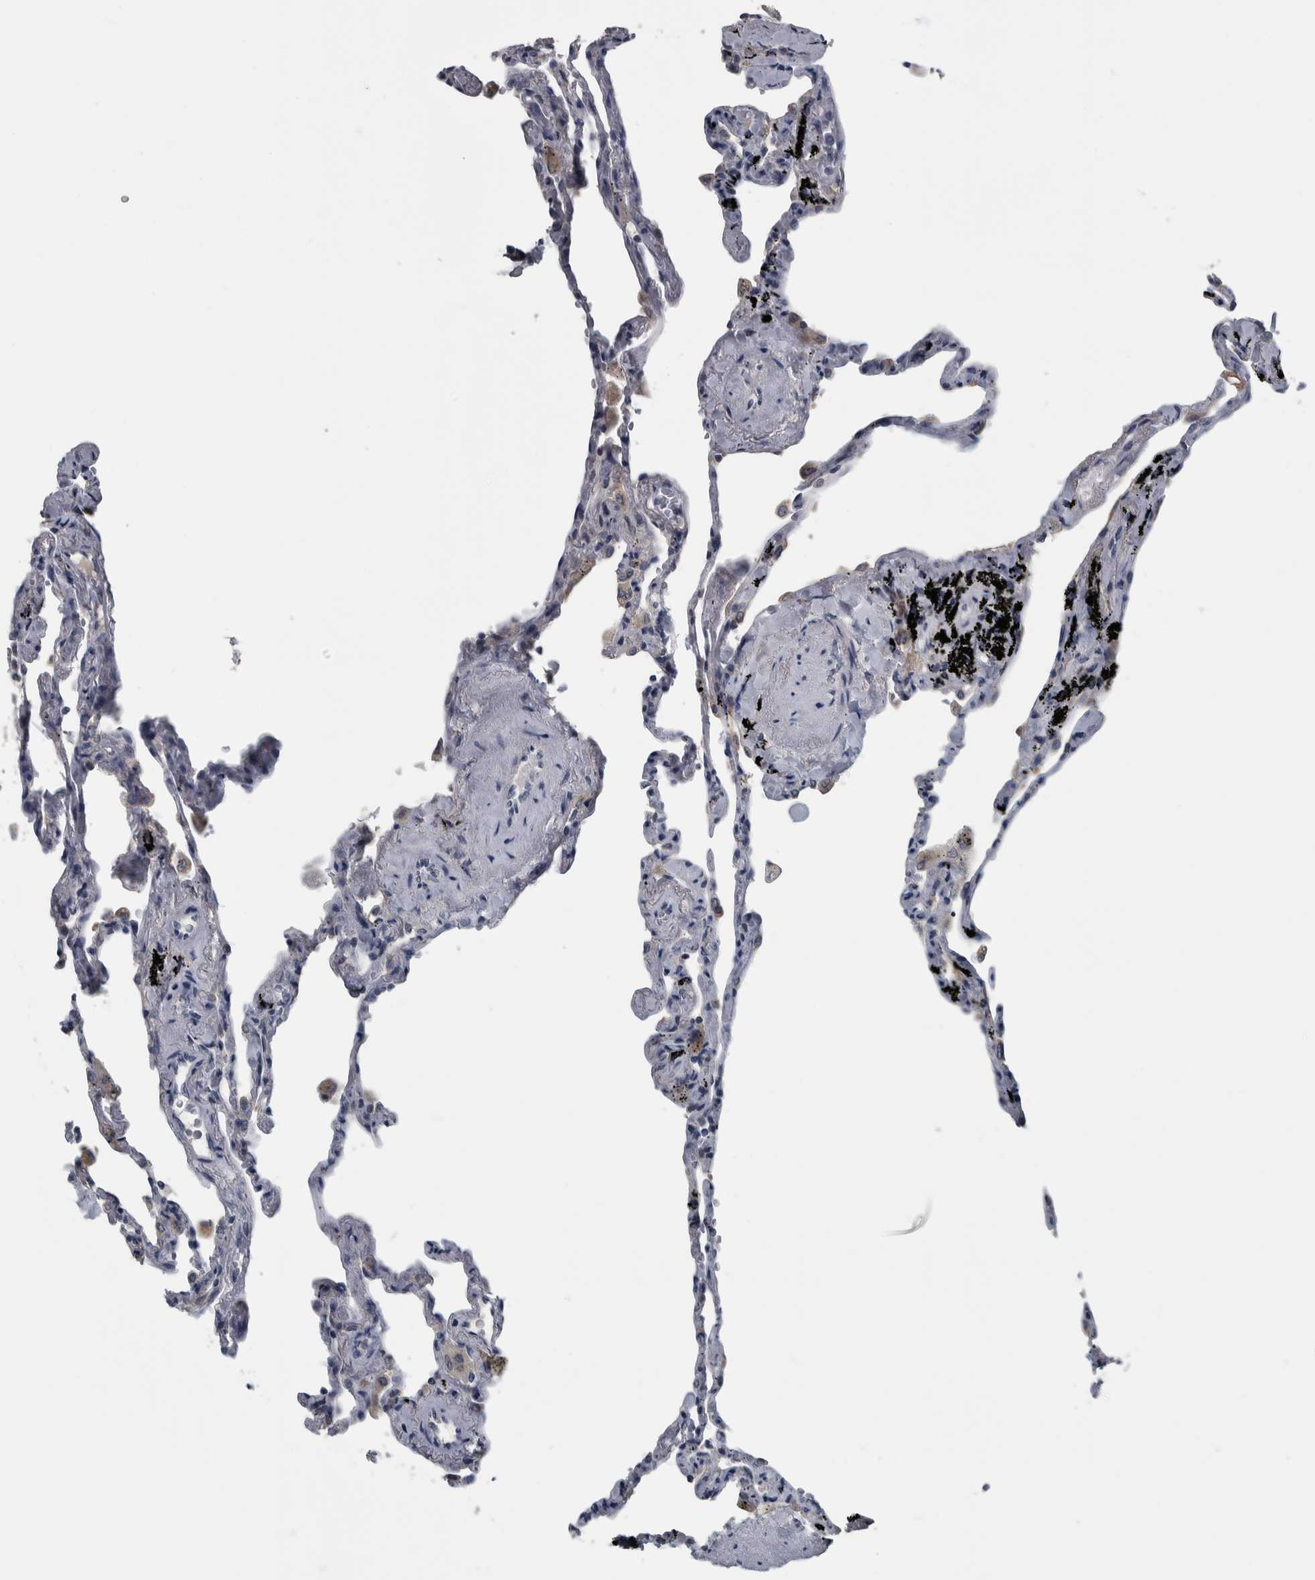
{"staining": {"intensity": "negative", "quantity": "none", "location": "none"}, "tissue": "lung", "cell_type": "Alveolar cells", "image_type": "normal", "snomed": [{"axis": "morphology", "description": "Normal tissue, NOS"}, {"axis": "topography", "description": "Lung"}], "caption": "DAB (3,3'-diaminobenzidine) immunohistochemical staining of benign lung shows no significant staining in alveolar cells.", "gene": "CAVIN4", "patient": {"sex": "male", "age": 59}}